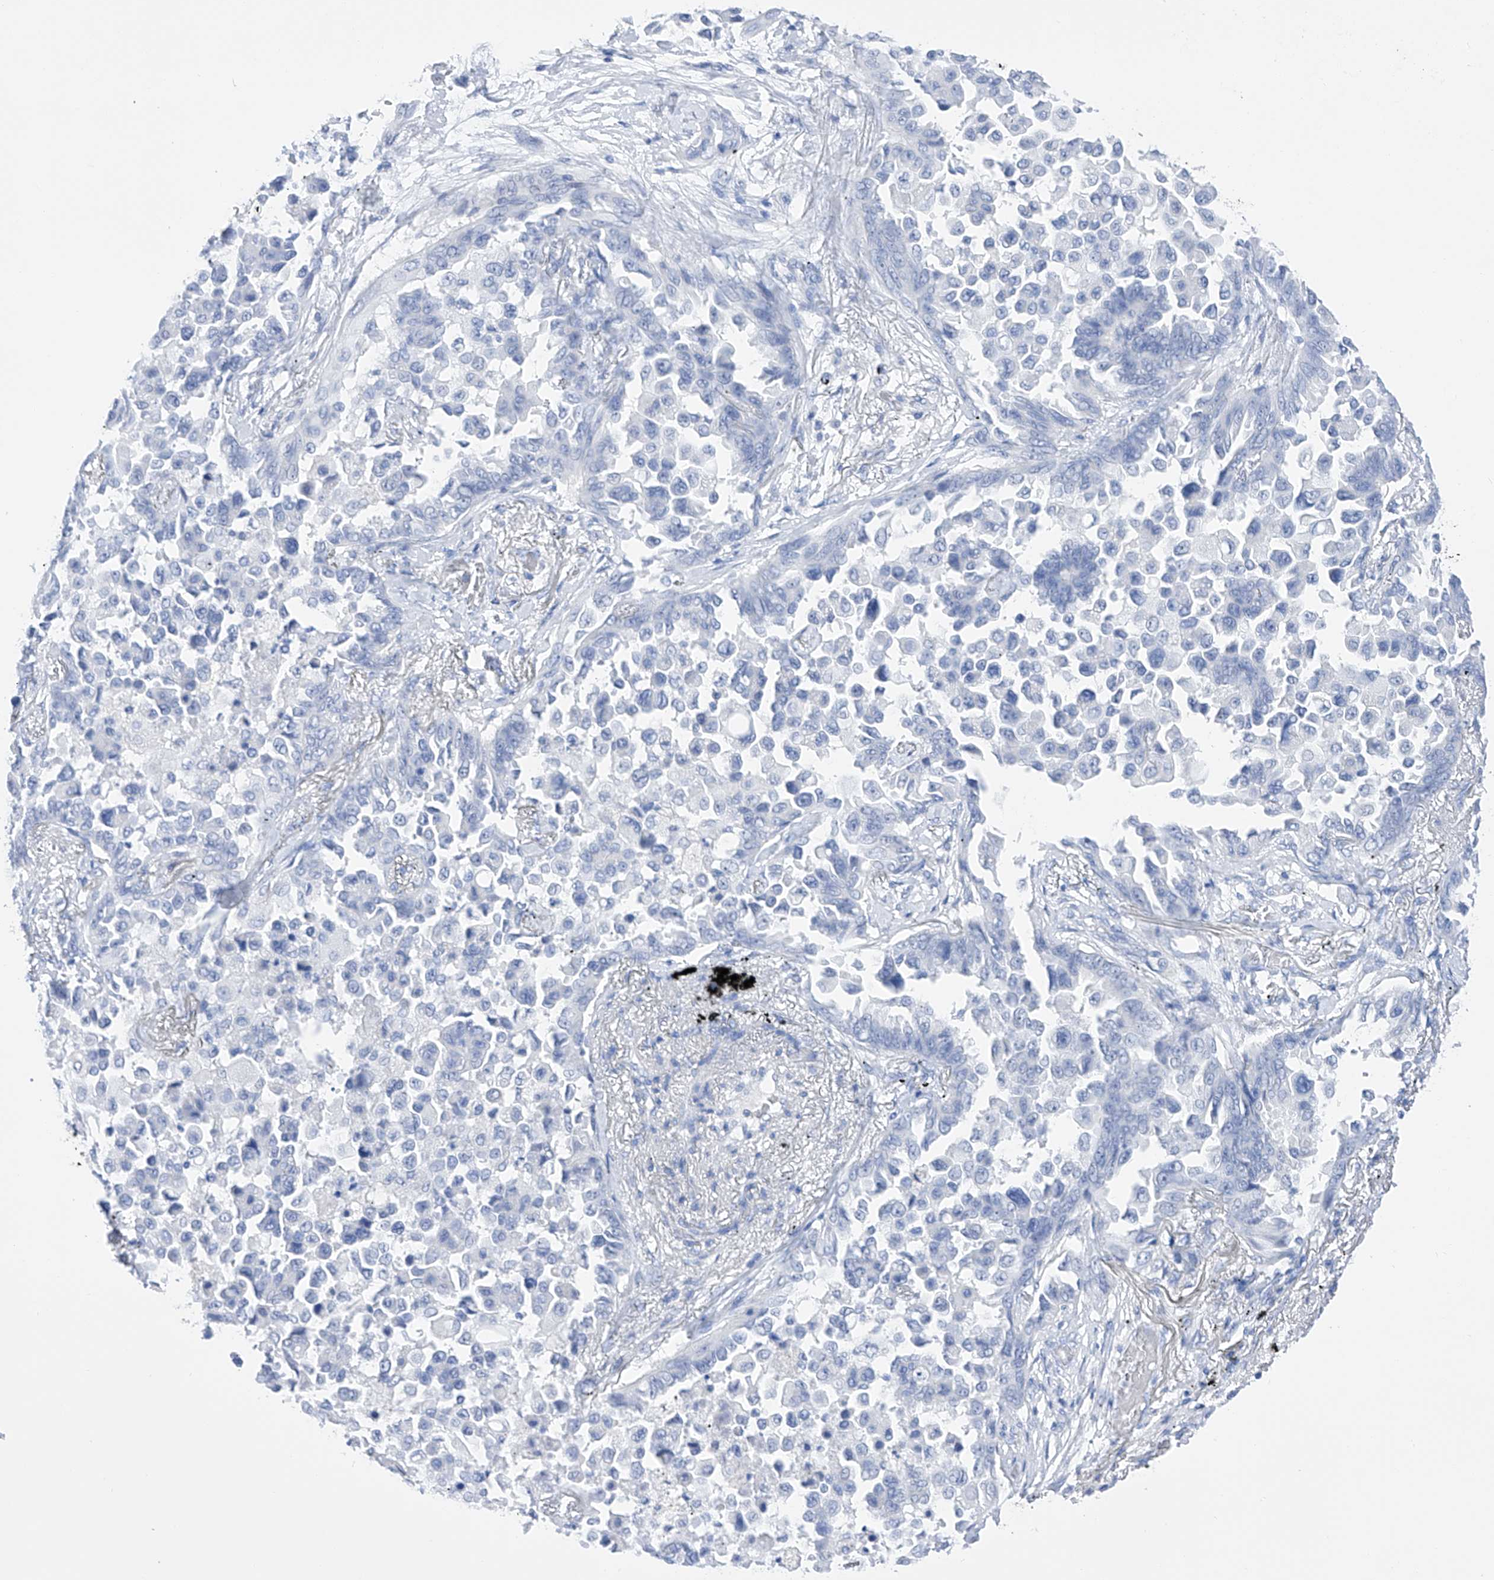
{"staining": {"intensity": "negative", "quantity": "none", "location": "none"}, "tissue": "lung cancer", "cell_type": "Tumor cells", "image_type": "cancer", "snomed": [{"axis": "morphology", "description": "Adenocarcinoma, NOS"}, {"axis": "topography", "description": "Lung"}], "caption": "Tumor cells are negative for brown protein staining in adenocarcinoma (lung).", "gene": "FLG", "patient": {"sex": "female", "age": 67}}